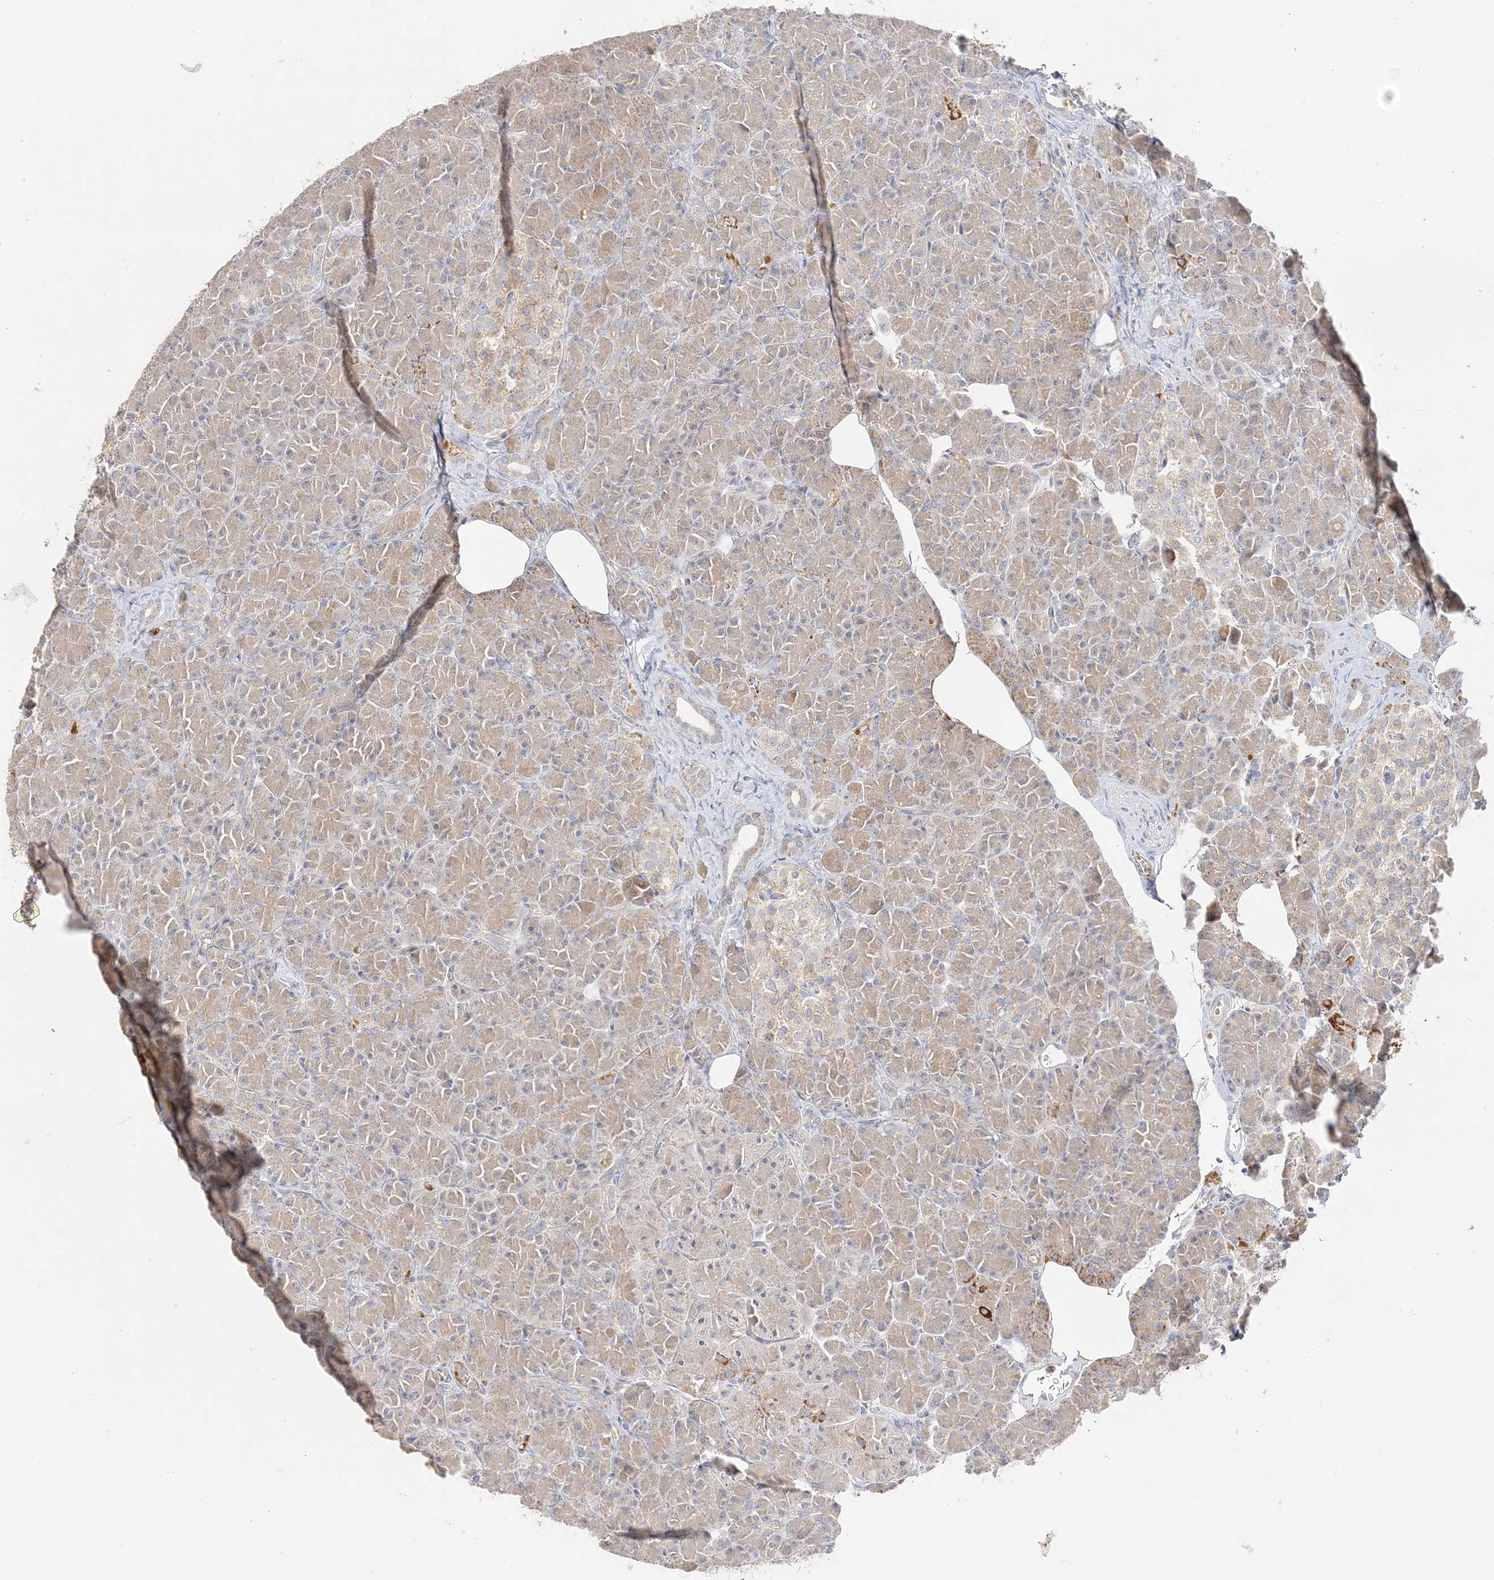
{"staining": {"intensity": "weak", "quantity": ">75%", "location": "cytoplasmic/membranous"}, "tissue": "pancreas", "cell_type": "Exocrine glandular cells", "image_type": "normal", "snomed": [{"axis": "morphology", "description": "Normal tissue, NOS"}, {"axis": "topography", "description": "Pancreas"}], "caption": "Immunohistochemistry (IHC) of unremarkable pancreas demonstrates low levels of weak cytoplasmic/membranous staining in about >75% of exocrine glandular cells. The staining is performed using DAB brown chromogen to label protein expression. The nuclei are counter-stained blue using hematoxylin.", "gene": "TRANK1", "patient": {"sex": "female", "age": 43}}